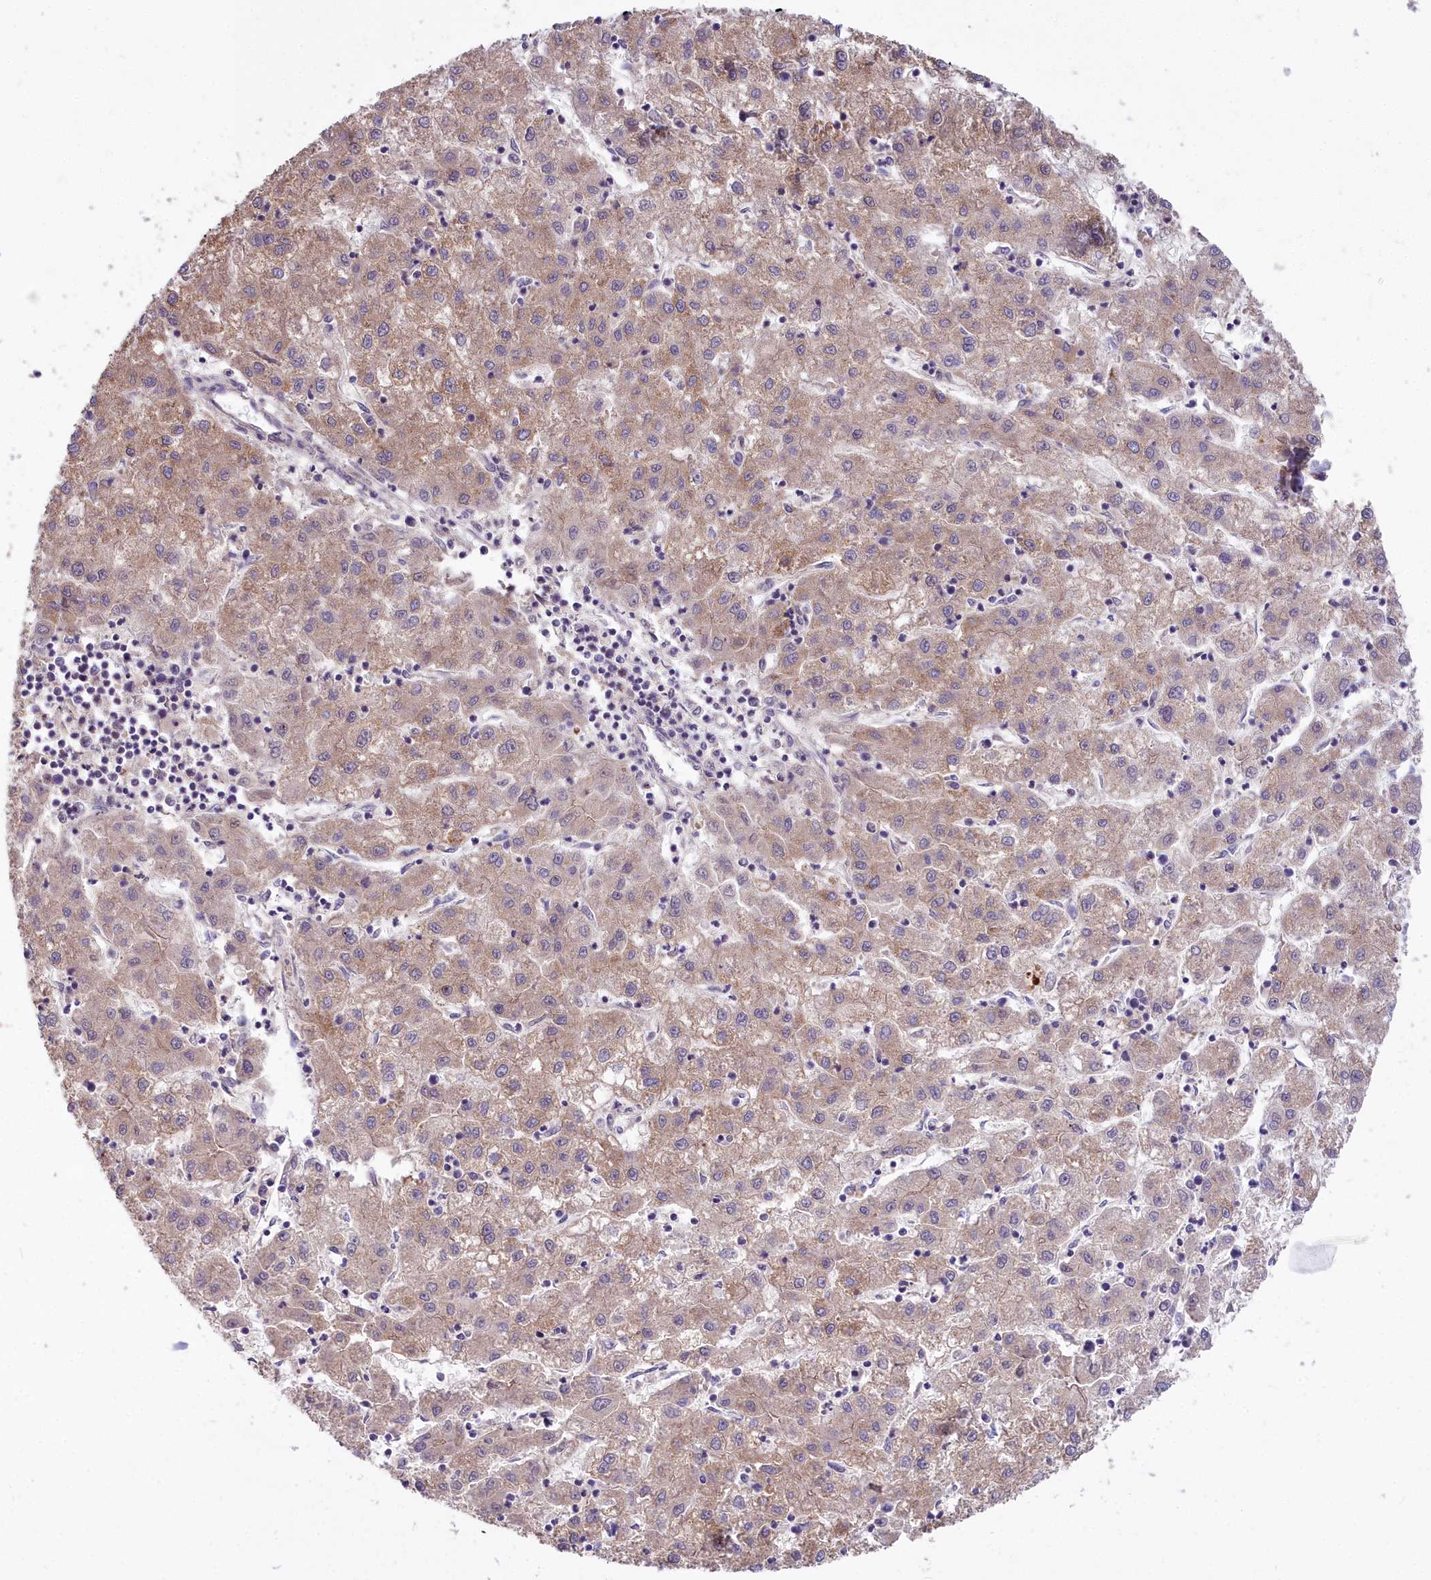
{"staining": {"intensity": "weak", "quantity": ">75%", "location": "cytoplasmic/membranous"}, "tissue": "liver cancer", "cell_type": "Tumor cells", "image_type": "cancer", "snomed": [{"axis": "morphology", "description": "Carcinoma, Hepatocellular, NOS"}, {"axis": "topography", "description": "Liver"}], "caption": "A photomicrograph showing weak cytoplasmic/membranous staining in about >75% of tumor cells in liver cancer (hepatocellular carcinoma), as visualized by brown immunohistochemical staining.", "gene": "FRMPD1", "patient": {"sex": "male", "age": 72}}